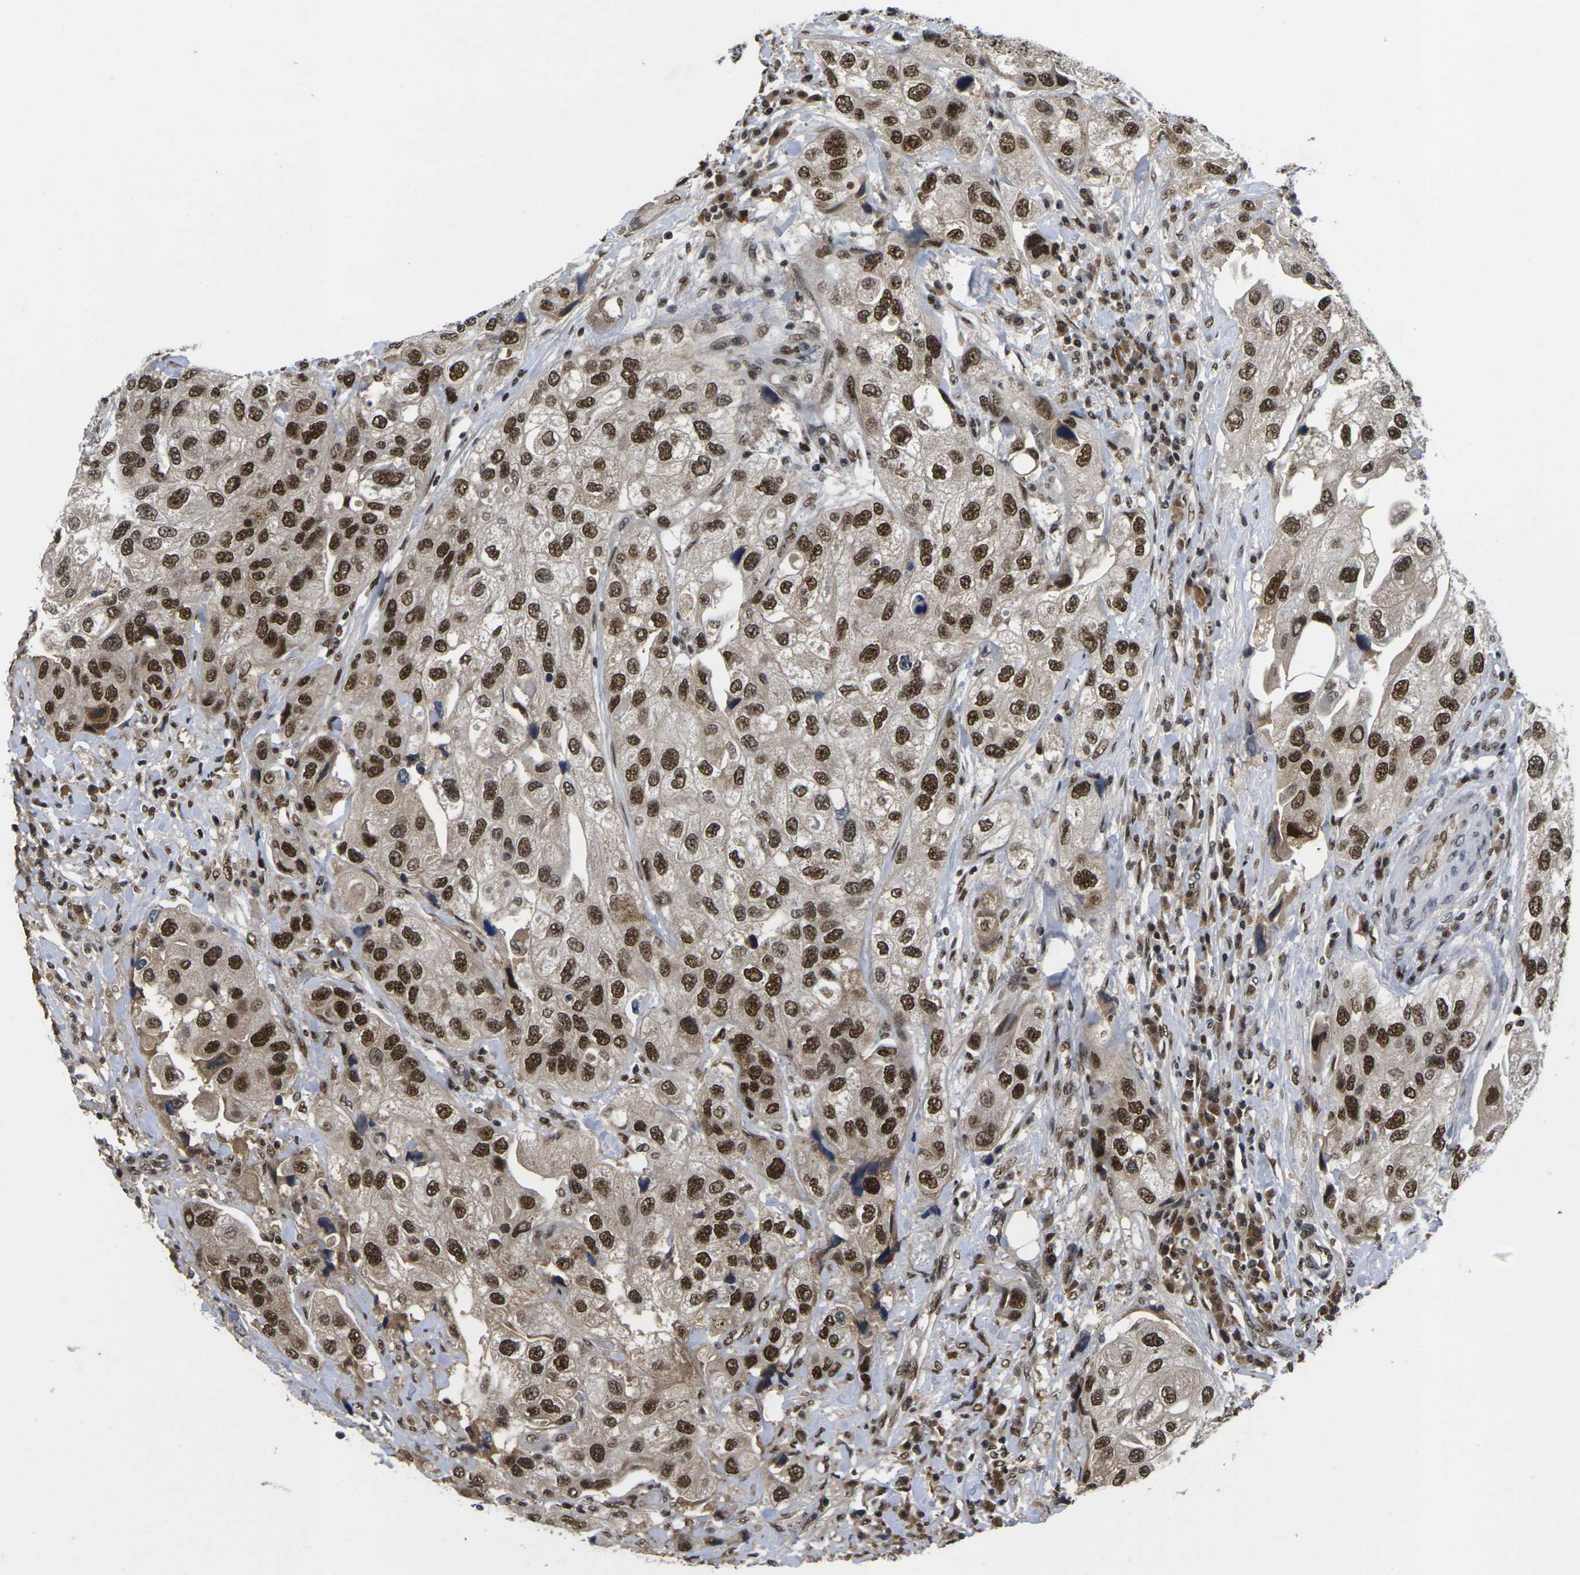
{"staining": {"intensity": "strong", "quantity": ">75%", "location": "nuclear"}, "tissue": "urothelial cancer", "cell_type": "Tumor cells", "image_type": "cancer", "snomed": [{"axis": "morphology", "description": "Urothelial carcinoma, High grade"}, {"axis": "topography", "description": "Urinary bladder"}], "caption": "High-grade urothelial carcinoma stained with a protein marker demonstrates strong staining in tumor cells.", "gene": "GTF2E1", "patient": {"sex": "female", "age": 64}}